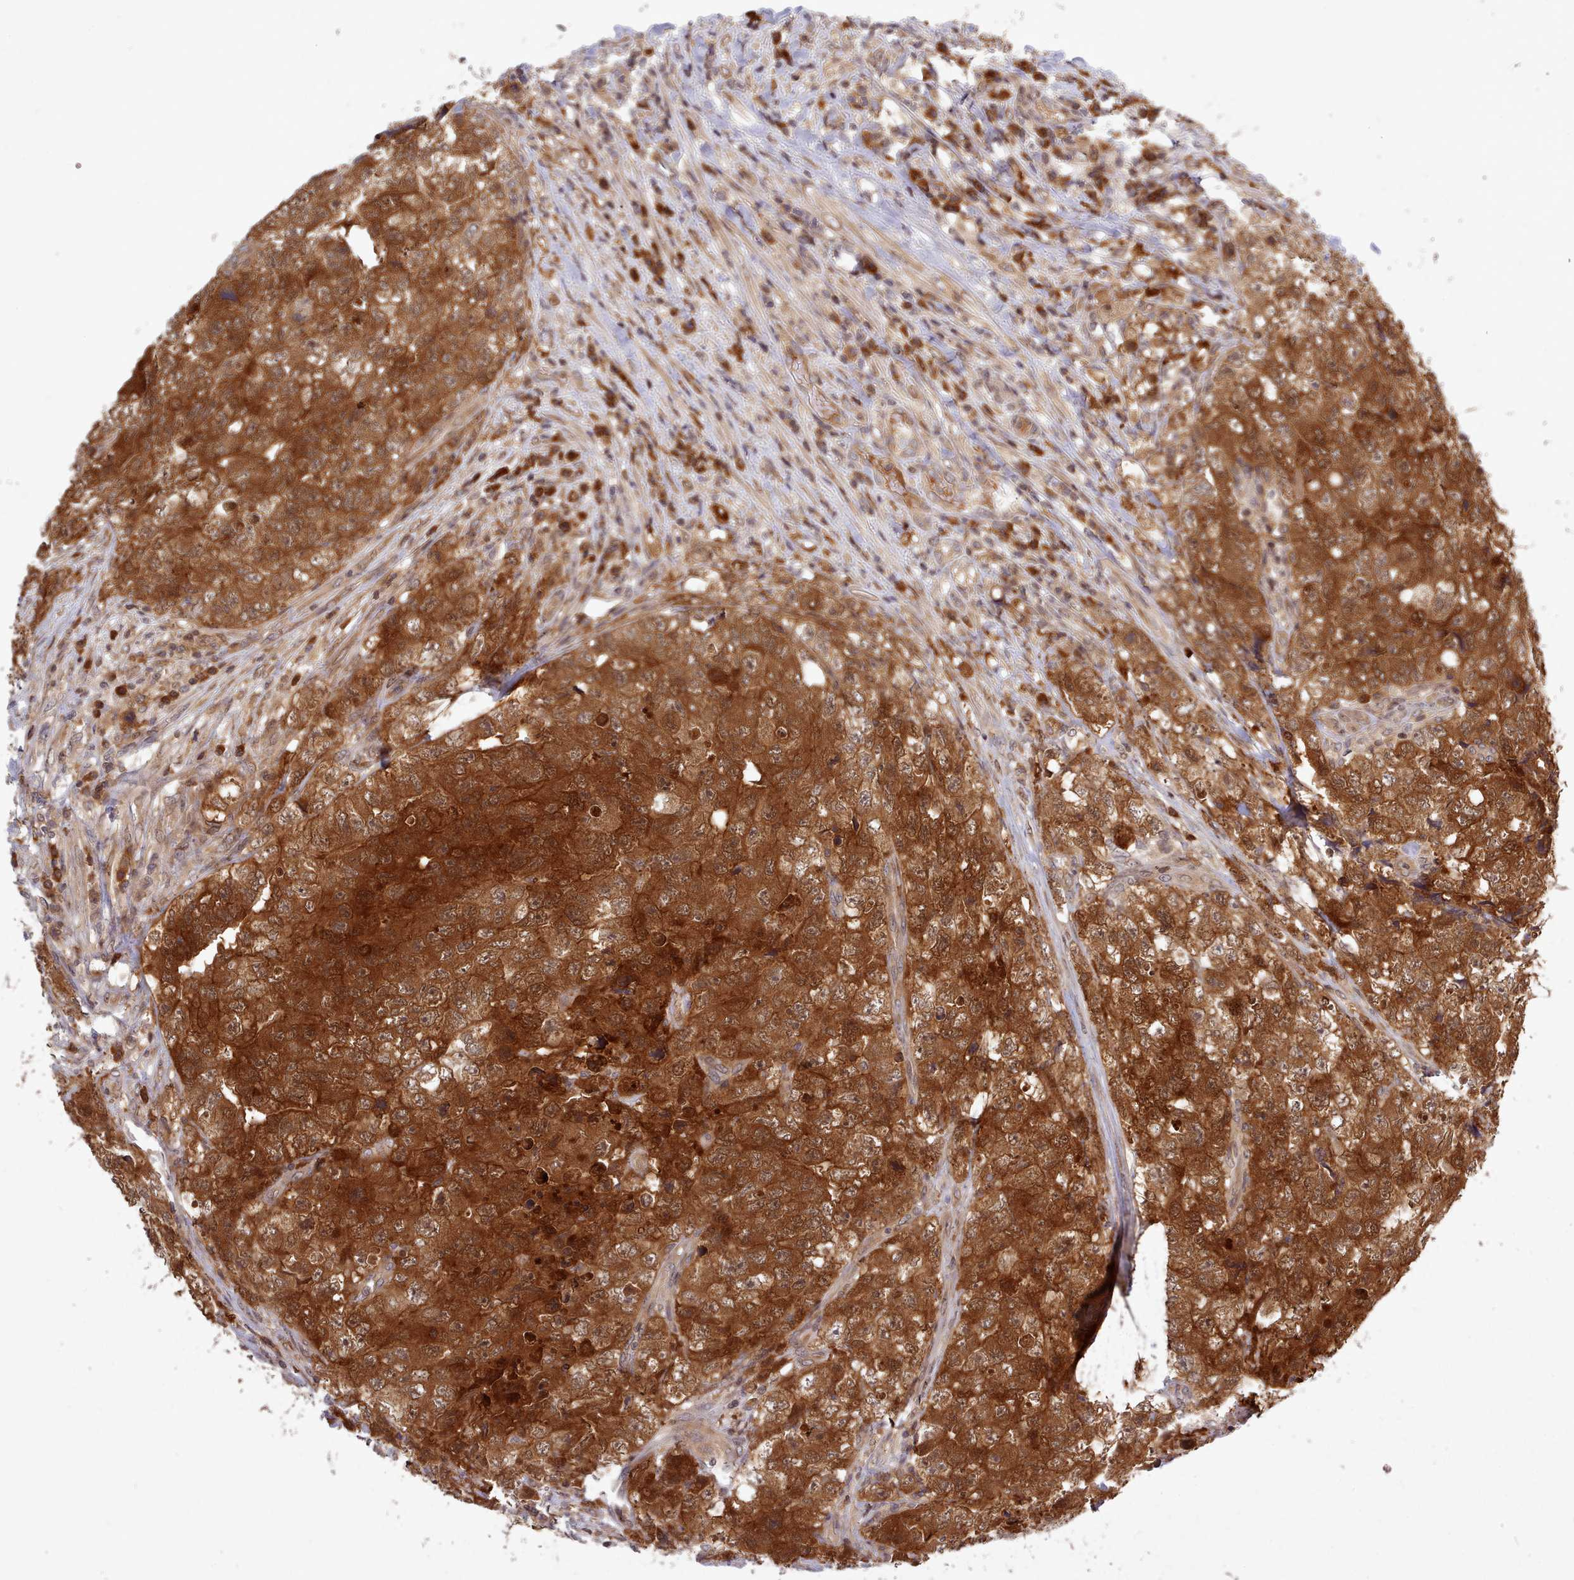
{"staining": {"intensity": "strong", "quantity": ">75%", "location": "cytoplasmic/membranous,nuclear"}, "tissue": "testis cancer", "cell_type": "Tumor cells", "image_type": "cancer", "snomed": [{"axis": "morphology", "description": "Carcinoma, Embryonal, NOS"}, {"axis": "topography", "description": "Testis"}], "caption": "Immunohistochemistry (IHC) of human testis cancer (embryonal carcinoma) reveals high levels of strong cytoplasmic/membranous and nuclear positivity in approximately >75% of tumor cells.", "gene": "UBE2G1", "patient": {"sex": "male", "age": 31}}